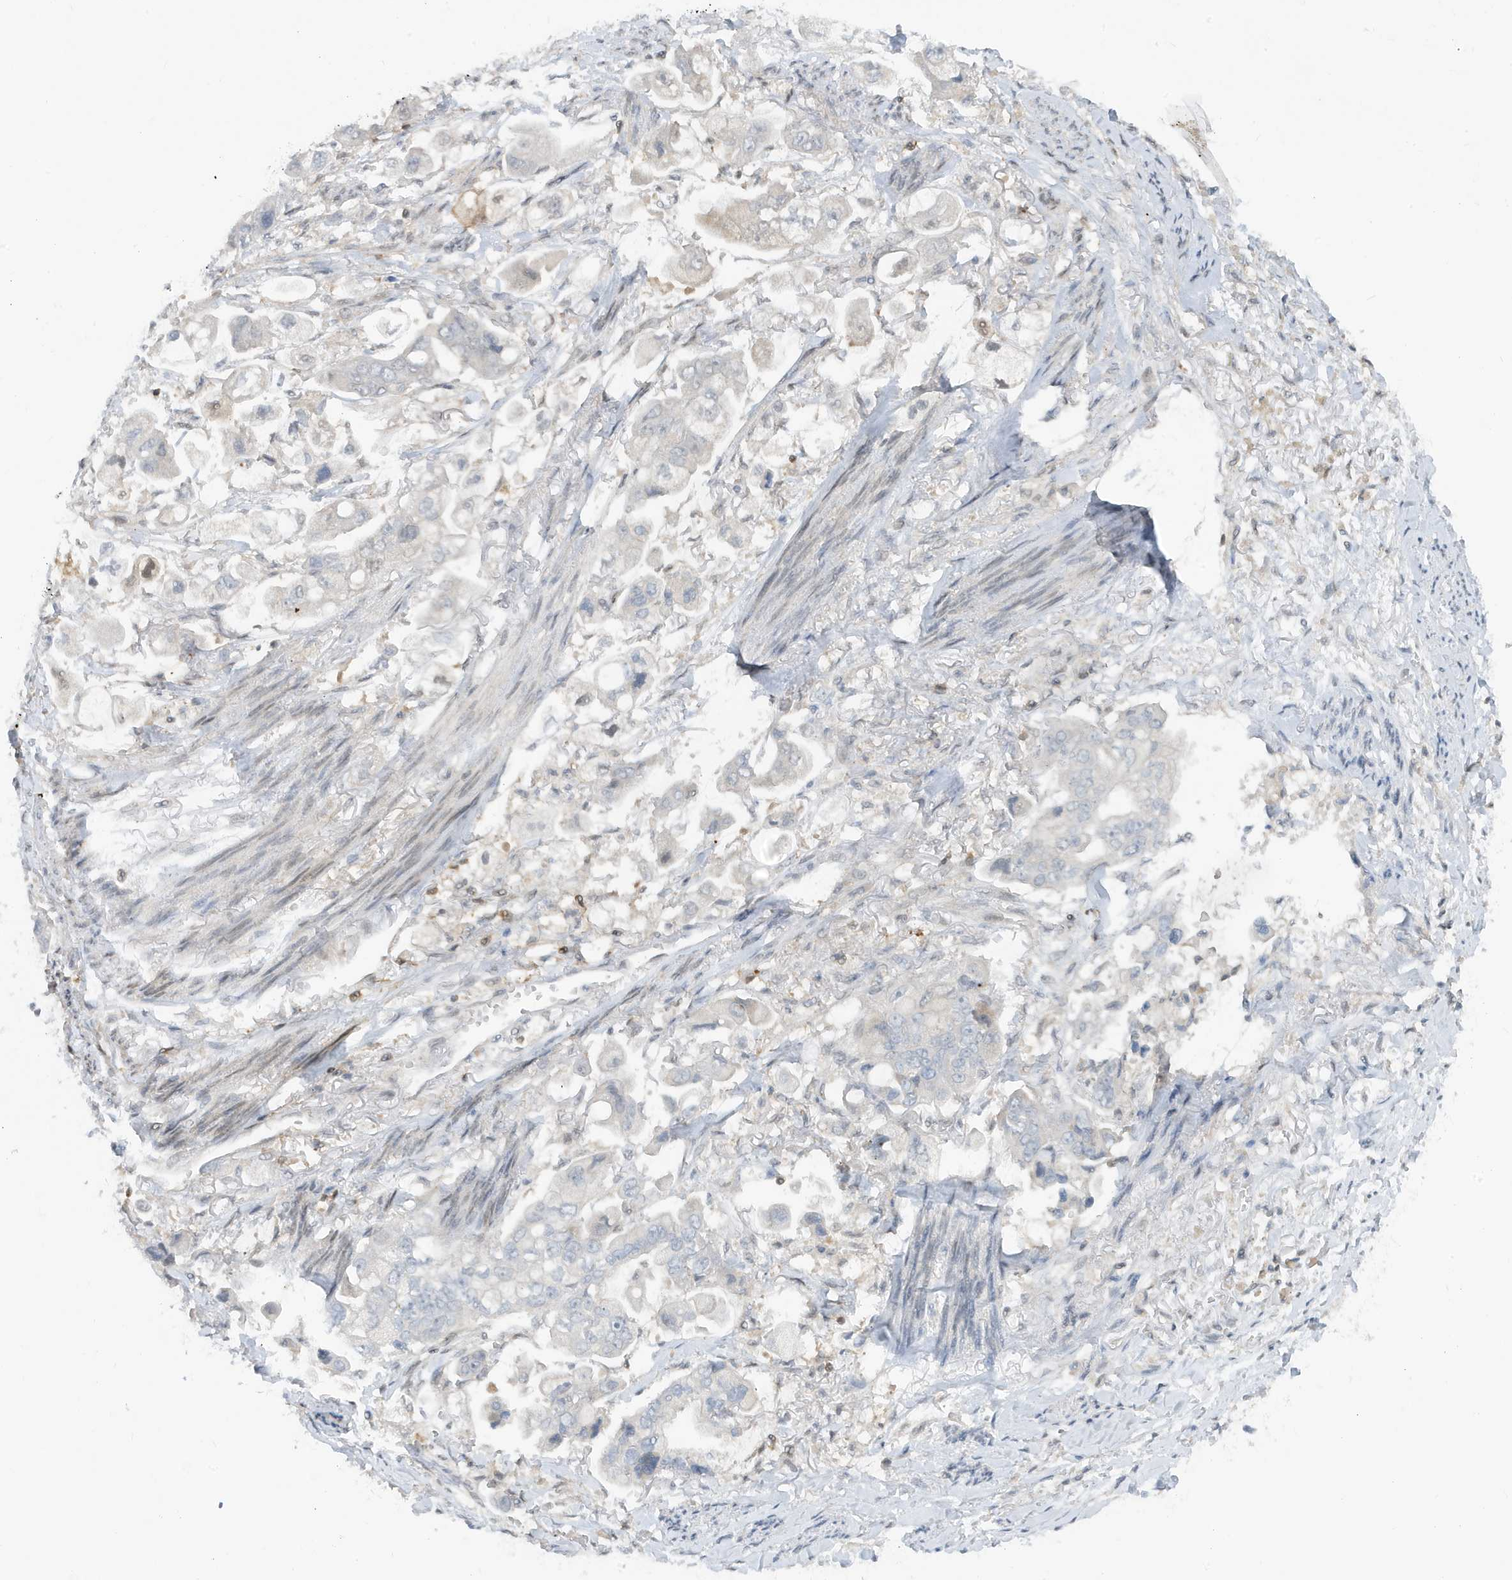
{"staining": {"intensity": "negative", "quantity": "none", "location": "none"}, "tissue": "stomach cancer", "cell_type": "Tumor cells", "image_type": "cancer", "snomed": [{"axis": "morphology", "description": "Adenocarcinoma, NOS"}, {"axis": "topography", "description": "Stomach"}], "caption": "Protein analysis of stomach cancer exhibits no significant staining in tumor cells. Nuclei are stained in blue.", "gene": "OGA", "patient": {"sex": "male", "age": 62}}